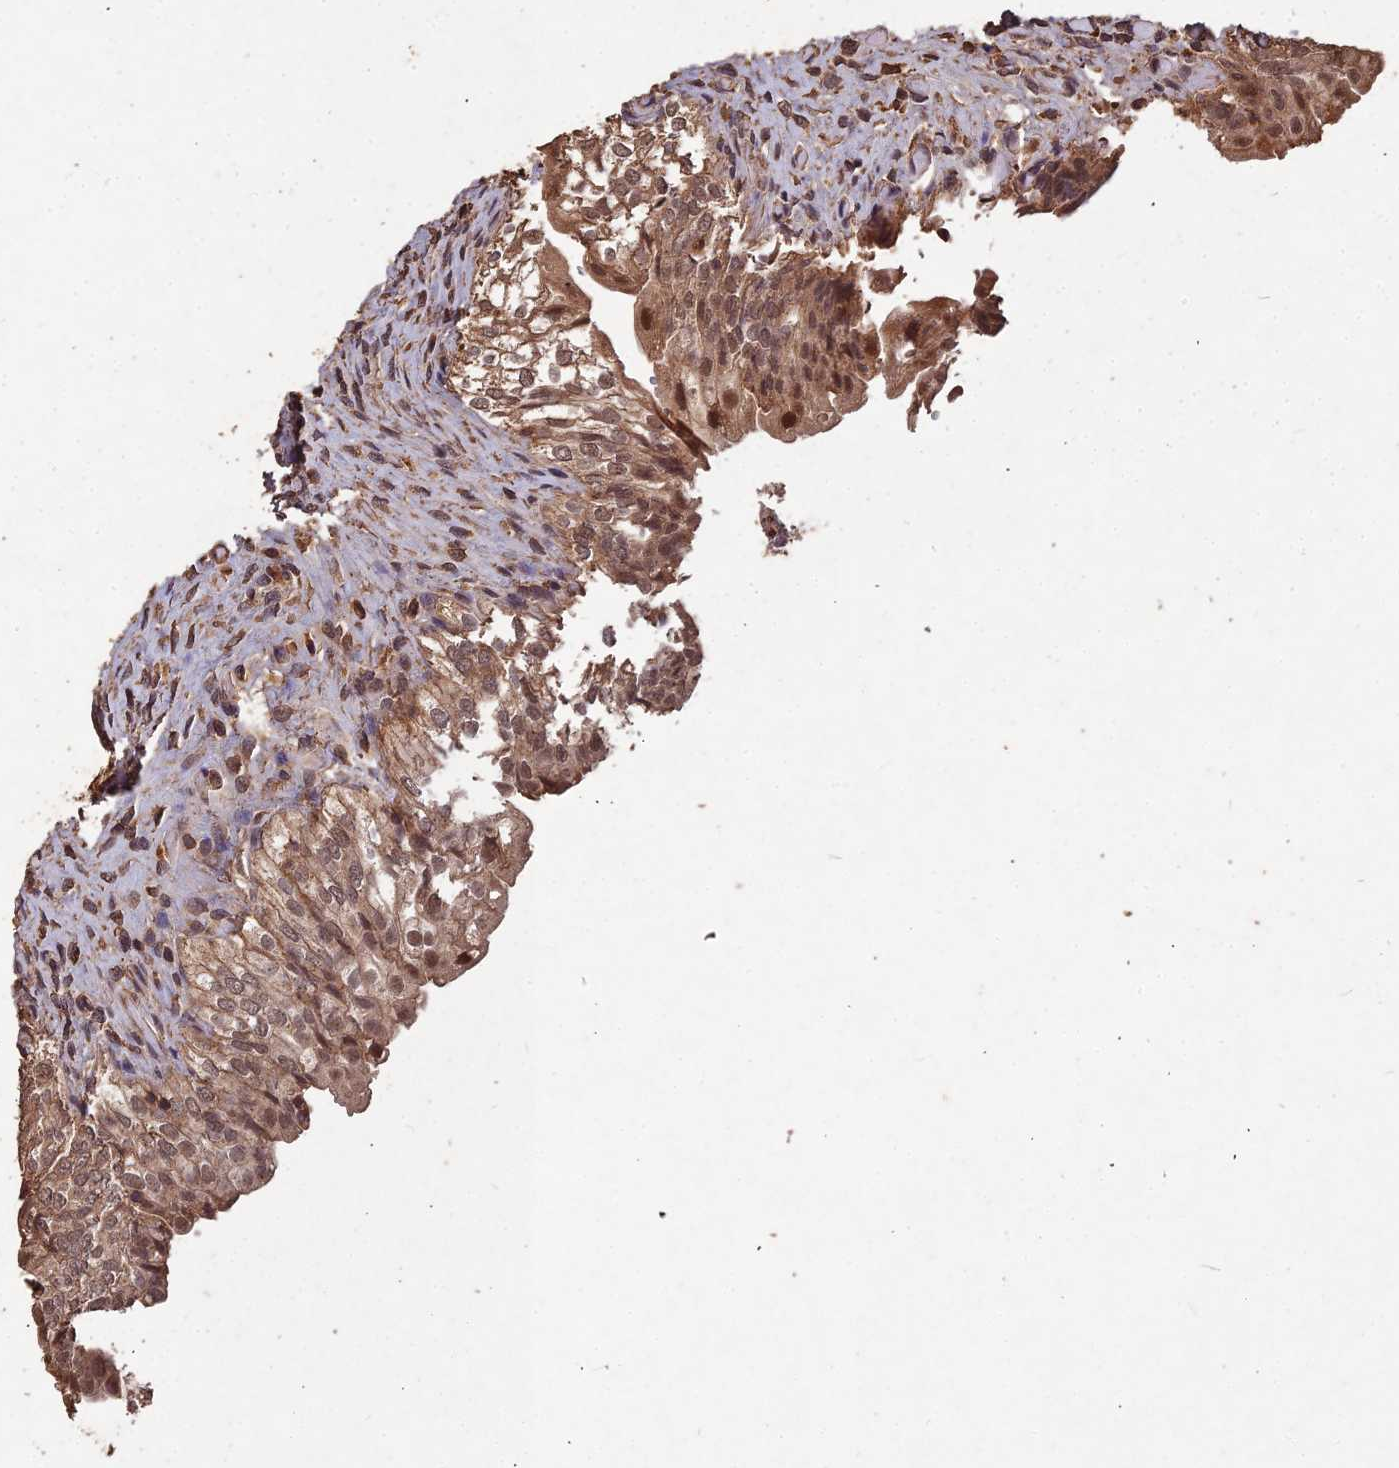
{"staining": {"intensity": "moderate", "quantity": ">75%", "location": "cytoplasmic/membranous,nuclear"}, "tissue": "urinary bladder", "cell_type": "Urothelial cells", "image_type": "normal", "snomed": [{"axis": "morphology", "description": "Normal tissue, NOS"}, {"axis": "topography", "description": "Urinary bladder"}], "caption": "Urothelial cells demonstrate medium levels of moderate cytoplasmic/membranous,nuclear positivity in about >75% of cells in normal human urinary bladder.", "gene": "SYMPK", "patient": {"sex": "male", "age": 55}}